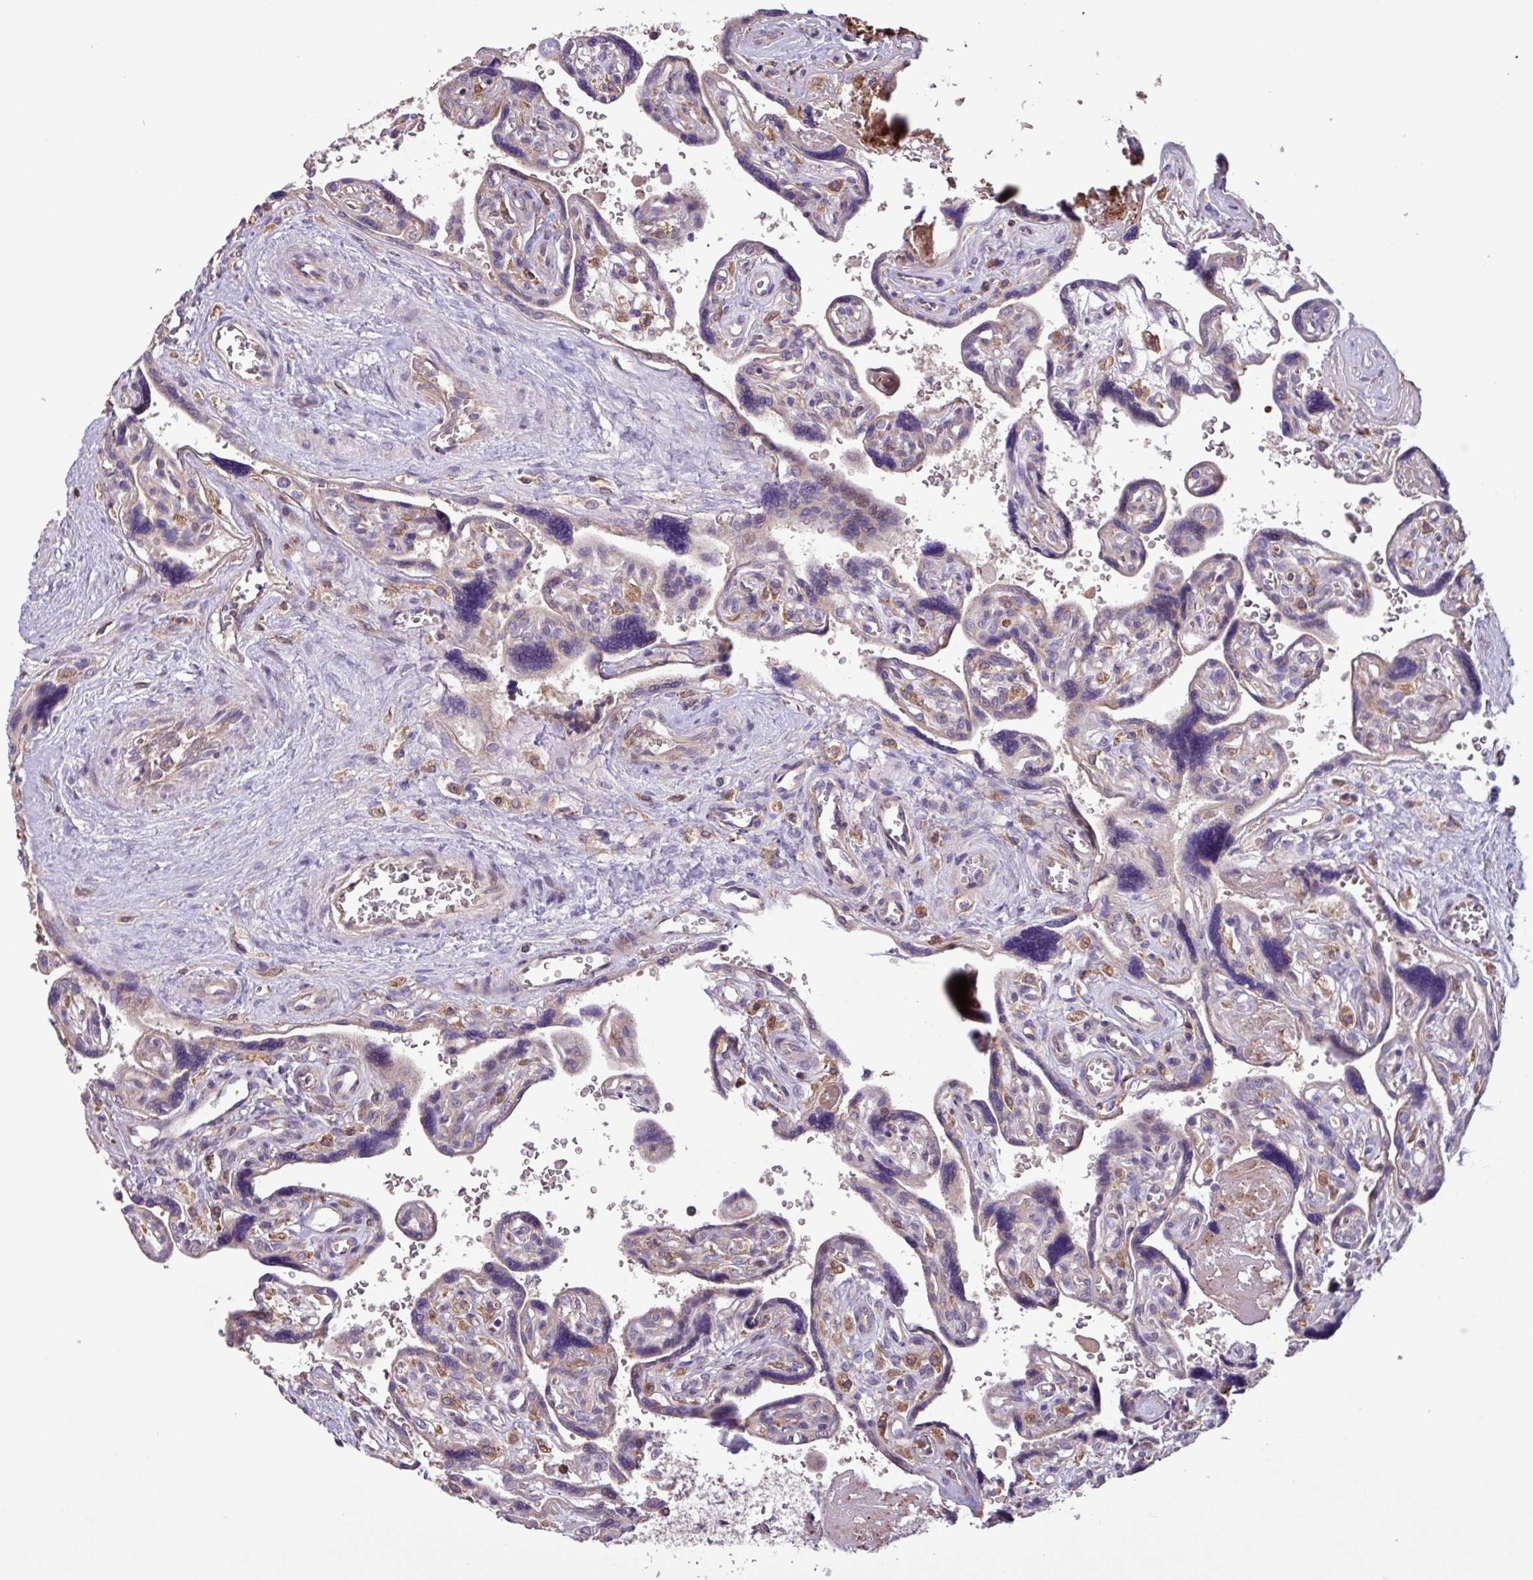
{"staining": {"intensity": "moderate", "quantity": ">75%", "location": "cytoplasmic/membranous"}, "tissue": "placenta", "cell_type": "Decidual cells", "image_type": "normal", "snomed": [{"axis": "morphology", "description": "Normal tissue, NOS"}, {"axis": "topography", "description": "Placenta"}], "caption": "IHC photomicrograph of benign placenta: placenta stained using immunohistochemistry reveals medium levels of moderate protein expression localized specifically in the cytoplasmic/membranous of decidual cells, appearing as a cytoplasmic/membranous brown color.", "gene": "PTPRQ", "patient": {"sex": "female", "age": 39}}